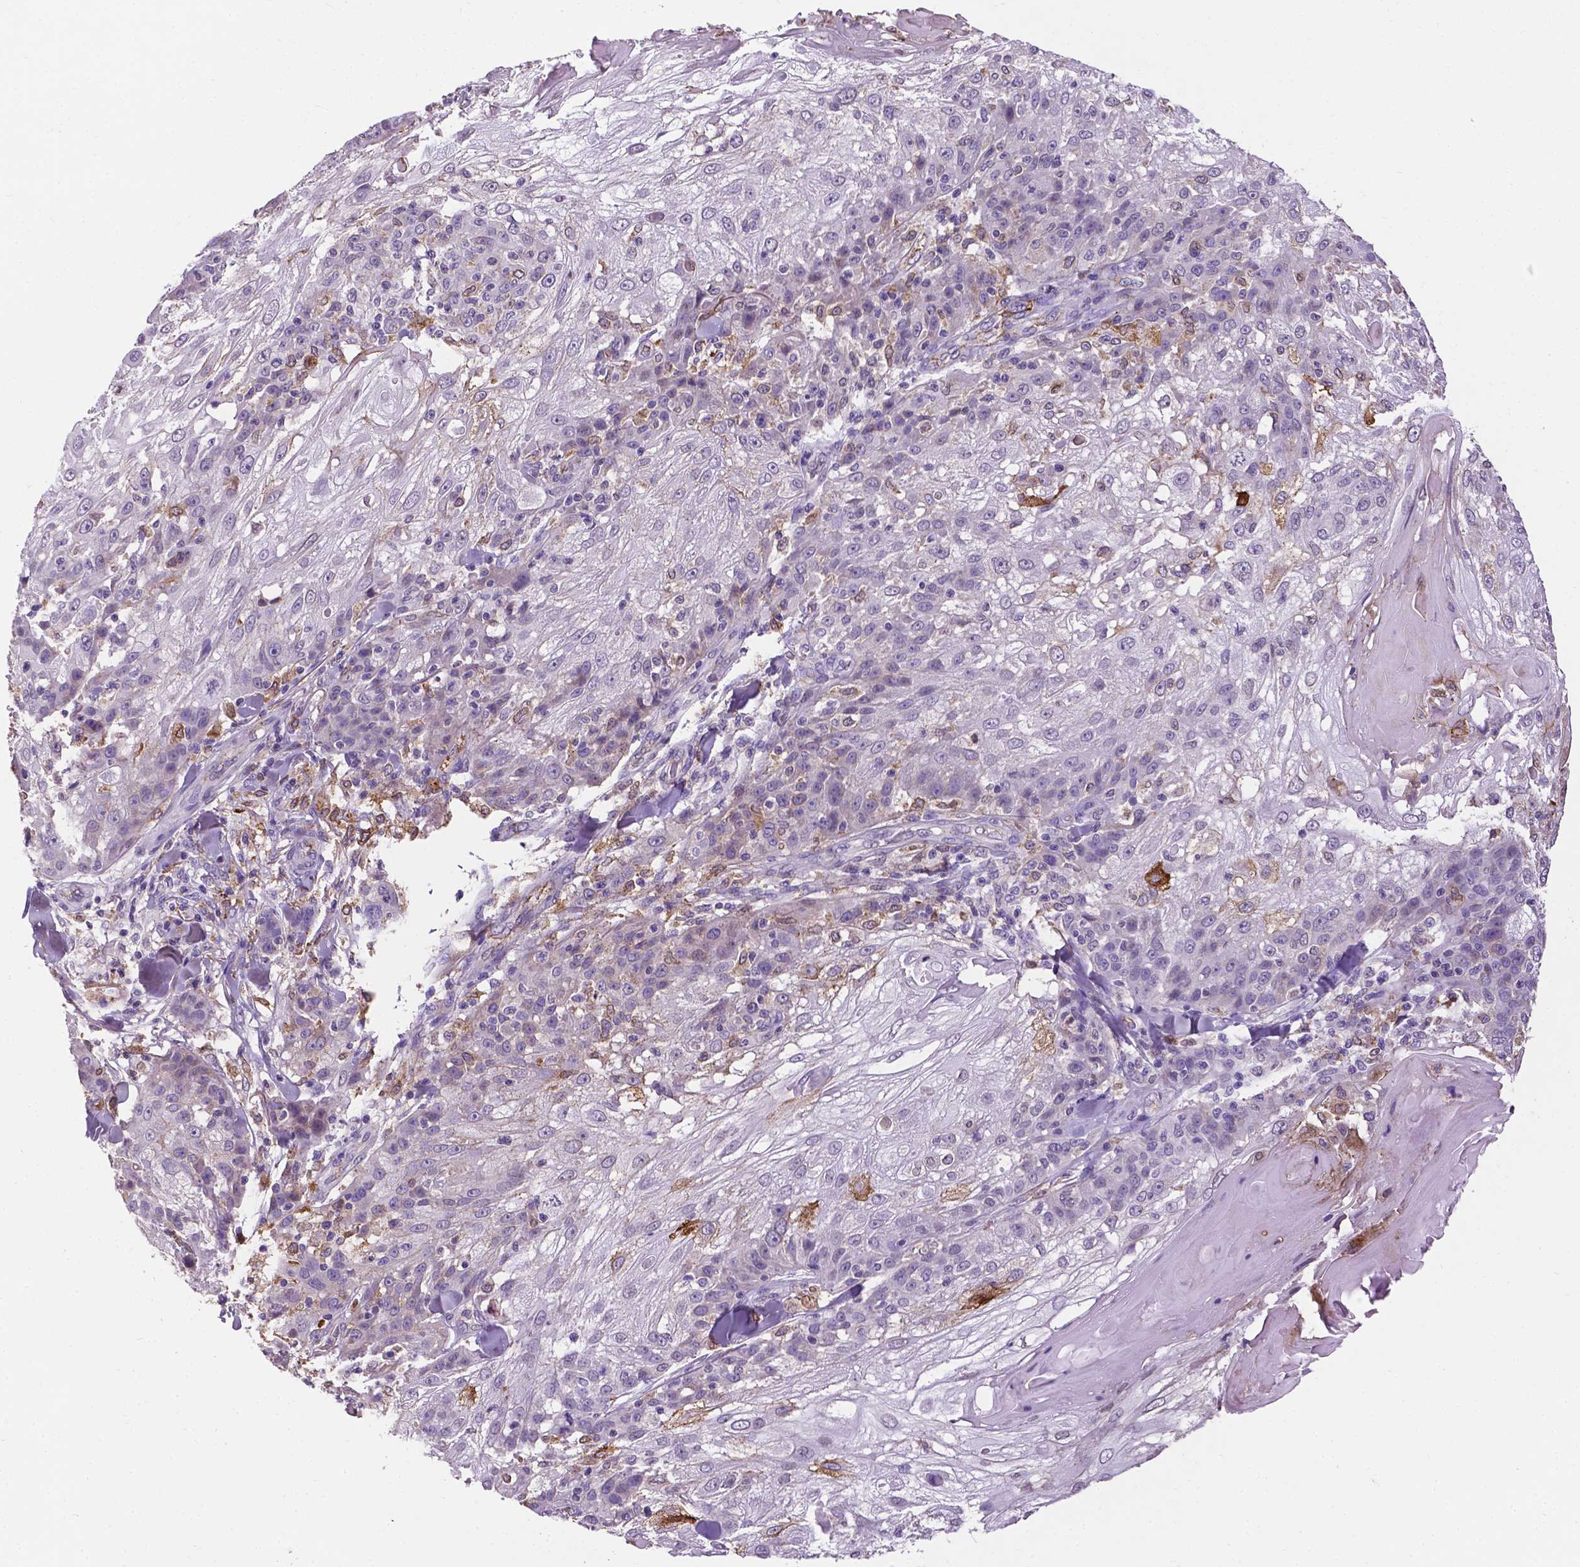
{"staining": {"intensity": "negative", "quantity": "none", "location": "none"}, "tissue": "skin cancer", "cell_type": "Tumor cells", "image_type": "cancer", "snomed": [{"axis": "morphology", "description": "Normal tissue, NOS"}, {"axis": "morphology", "description": "Squamous cell carcinoma, NOS"}, {"axis": "topography", "description": "Skin"}], "caption": "The immunohistochemistry micrograph has no significant expression in tumor cells of squamous cell carcinoma (skin) tissue. The staining was performed using DAB (3,3'-diaminobenzidine) to visualize the protein expression in brown, while the nuclei were stained in blue with hematoxylin (Magnification: 20x).", "gene": "APOE", "patient": {"sex": "female", "age": 83}}